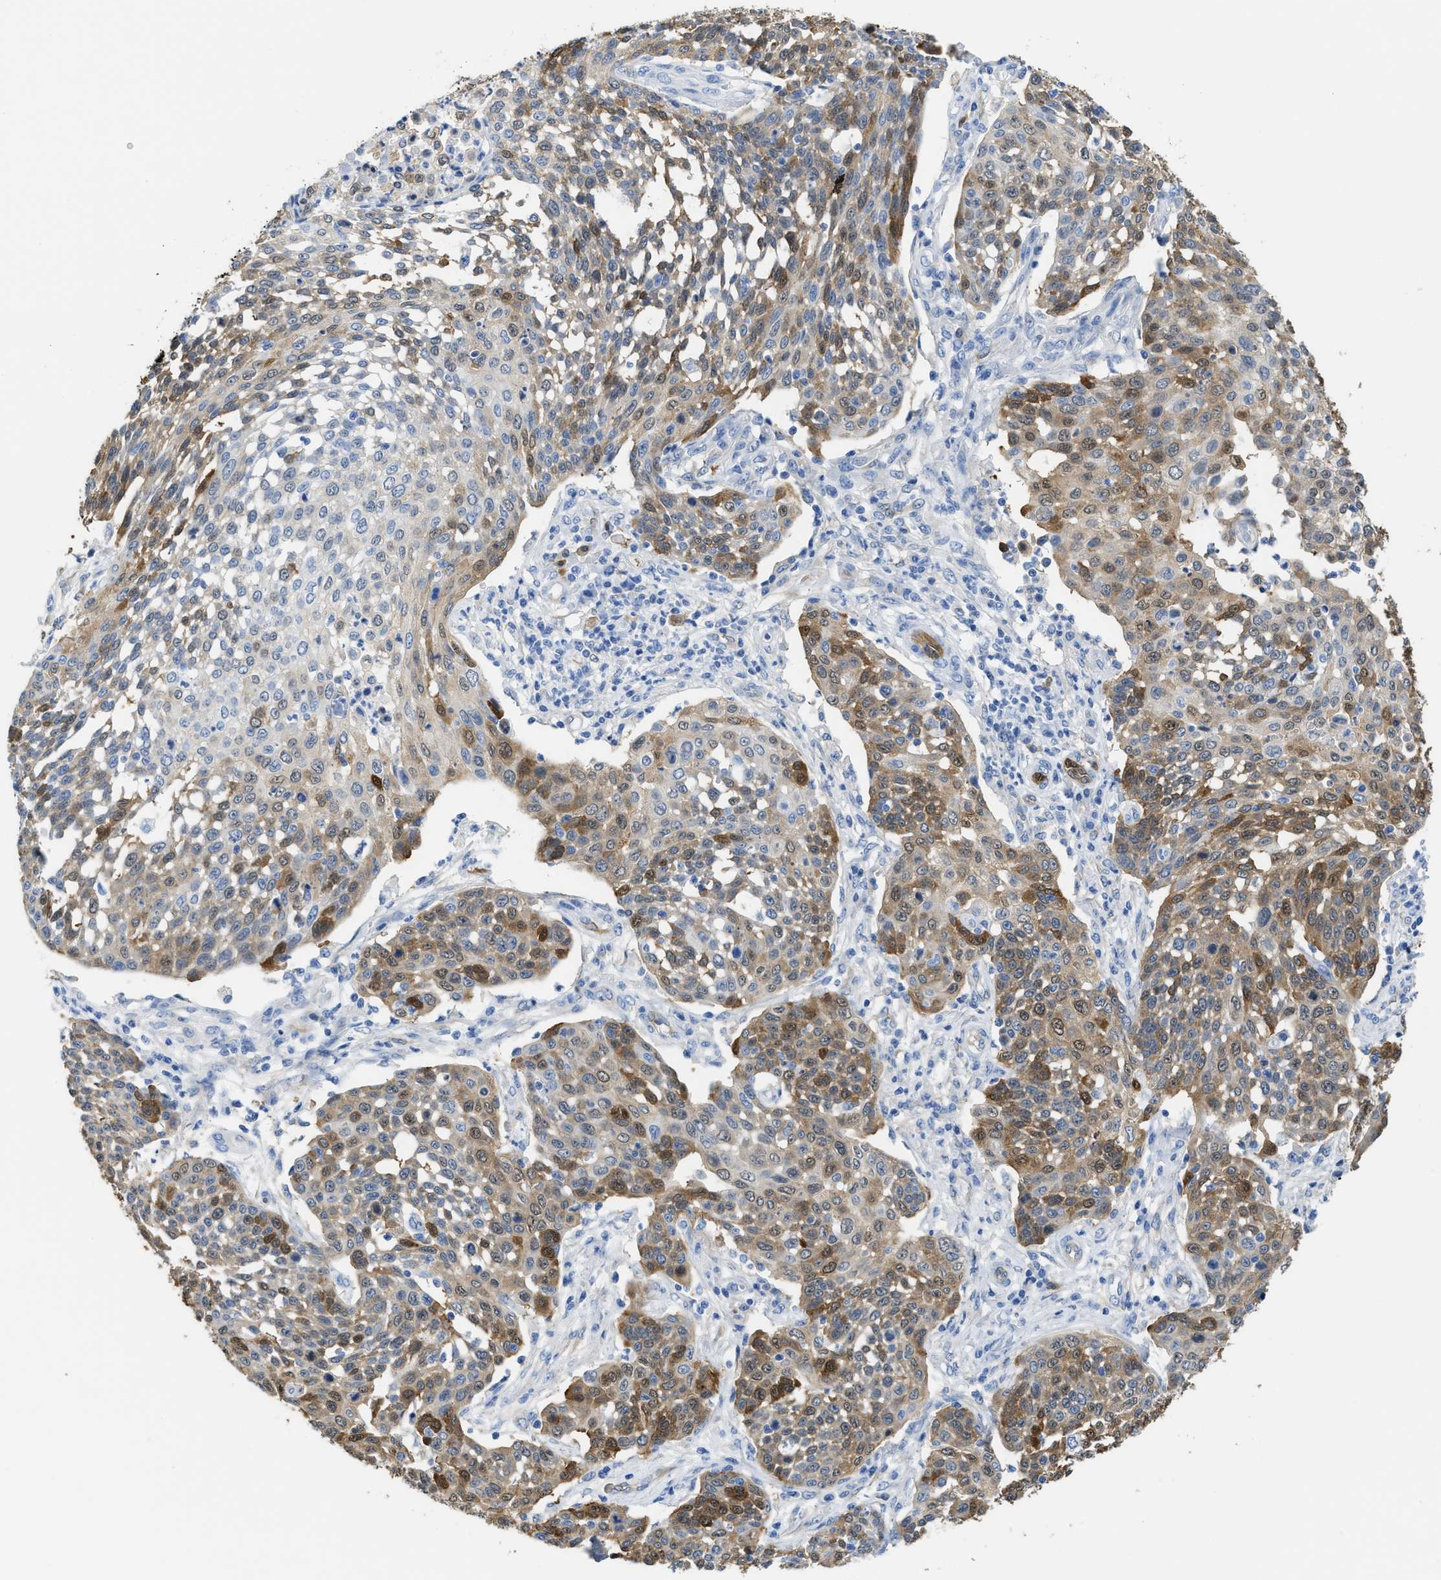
{"staining": {"intensity": "moderate", "quantity": "25%-75%", "location": "cytoplasmic/membranous,nuclear"}, "tissue": "cervical cancer", "cell_type": "Tumor cells", "image_type": "cancer", "snomed": [{"axis": "morphology", "description": "Squamous cell carcinoma, NOS"}, {"axis": "topography", "description": "Cervix"}], "caption": "Cervical squamous cell carcinoma was stained to show a protein in brown. There is medium levels of moderate cytoplasmic/membranous and nuclear expression in about 25%-75% of tumor cells. The staining was performed using DAB, with brown indicating positive protein expression. Nuclei are stained blue with hematoxylin.", "gene": "ASS1", "patient": {"sex": "female", "age": 34}}